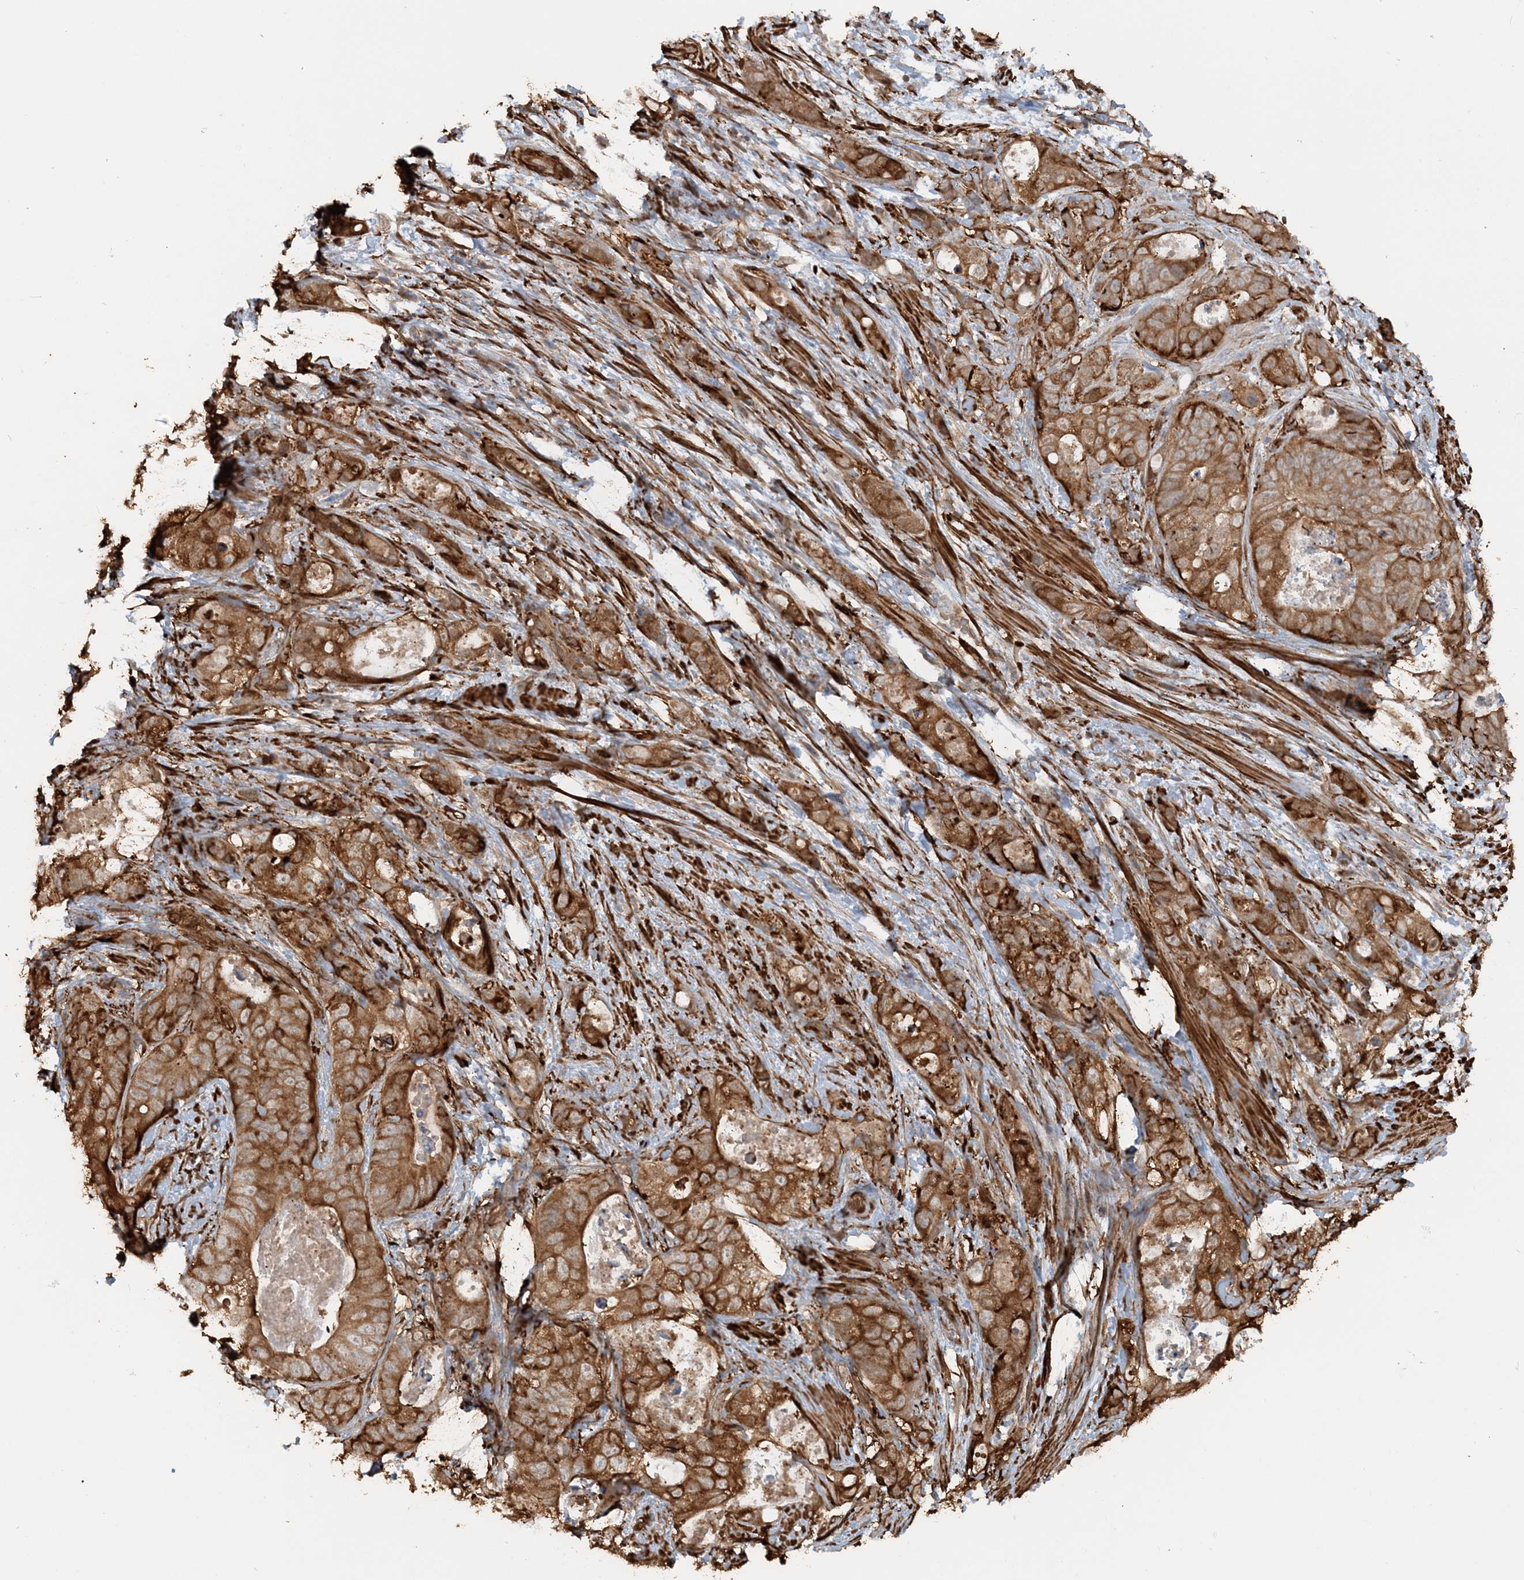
{"staining": {"intensity": "strong", "quantity": ">75%", "location": "cytoplasmic/membranous"}, "tissue": "stomach cancer", "cell_type": "Tumor cells", "image_type": "cancer", "snomed": [{"axis": "morphology", "description": "Normal tissue, NOS"}, {"axis": "morphology", "description": "Adenocarcinoma, NOS"}, {"axis": "topography", "description": "Stomach"}], "caption": "A high-resolution photomicrograph shows IHC staining of stomach cancer, which reveals strong cytoplasmic/membranous expression in about >75% of tumor cells.", "gene": "DSTN", "patient": {"sex": "female", "age": 89}}